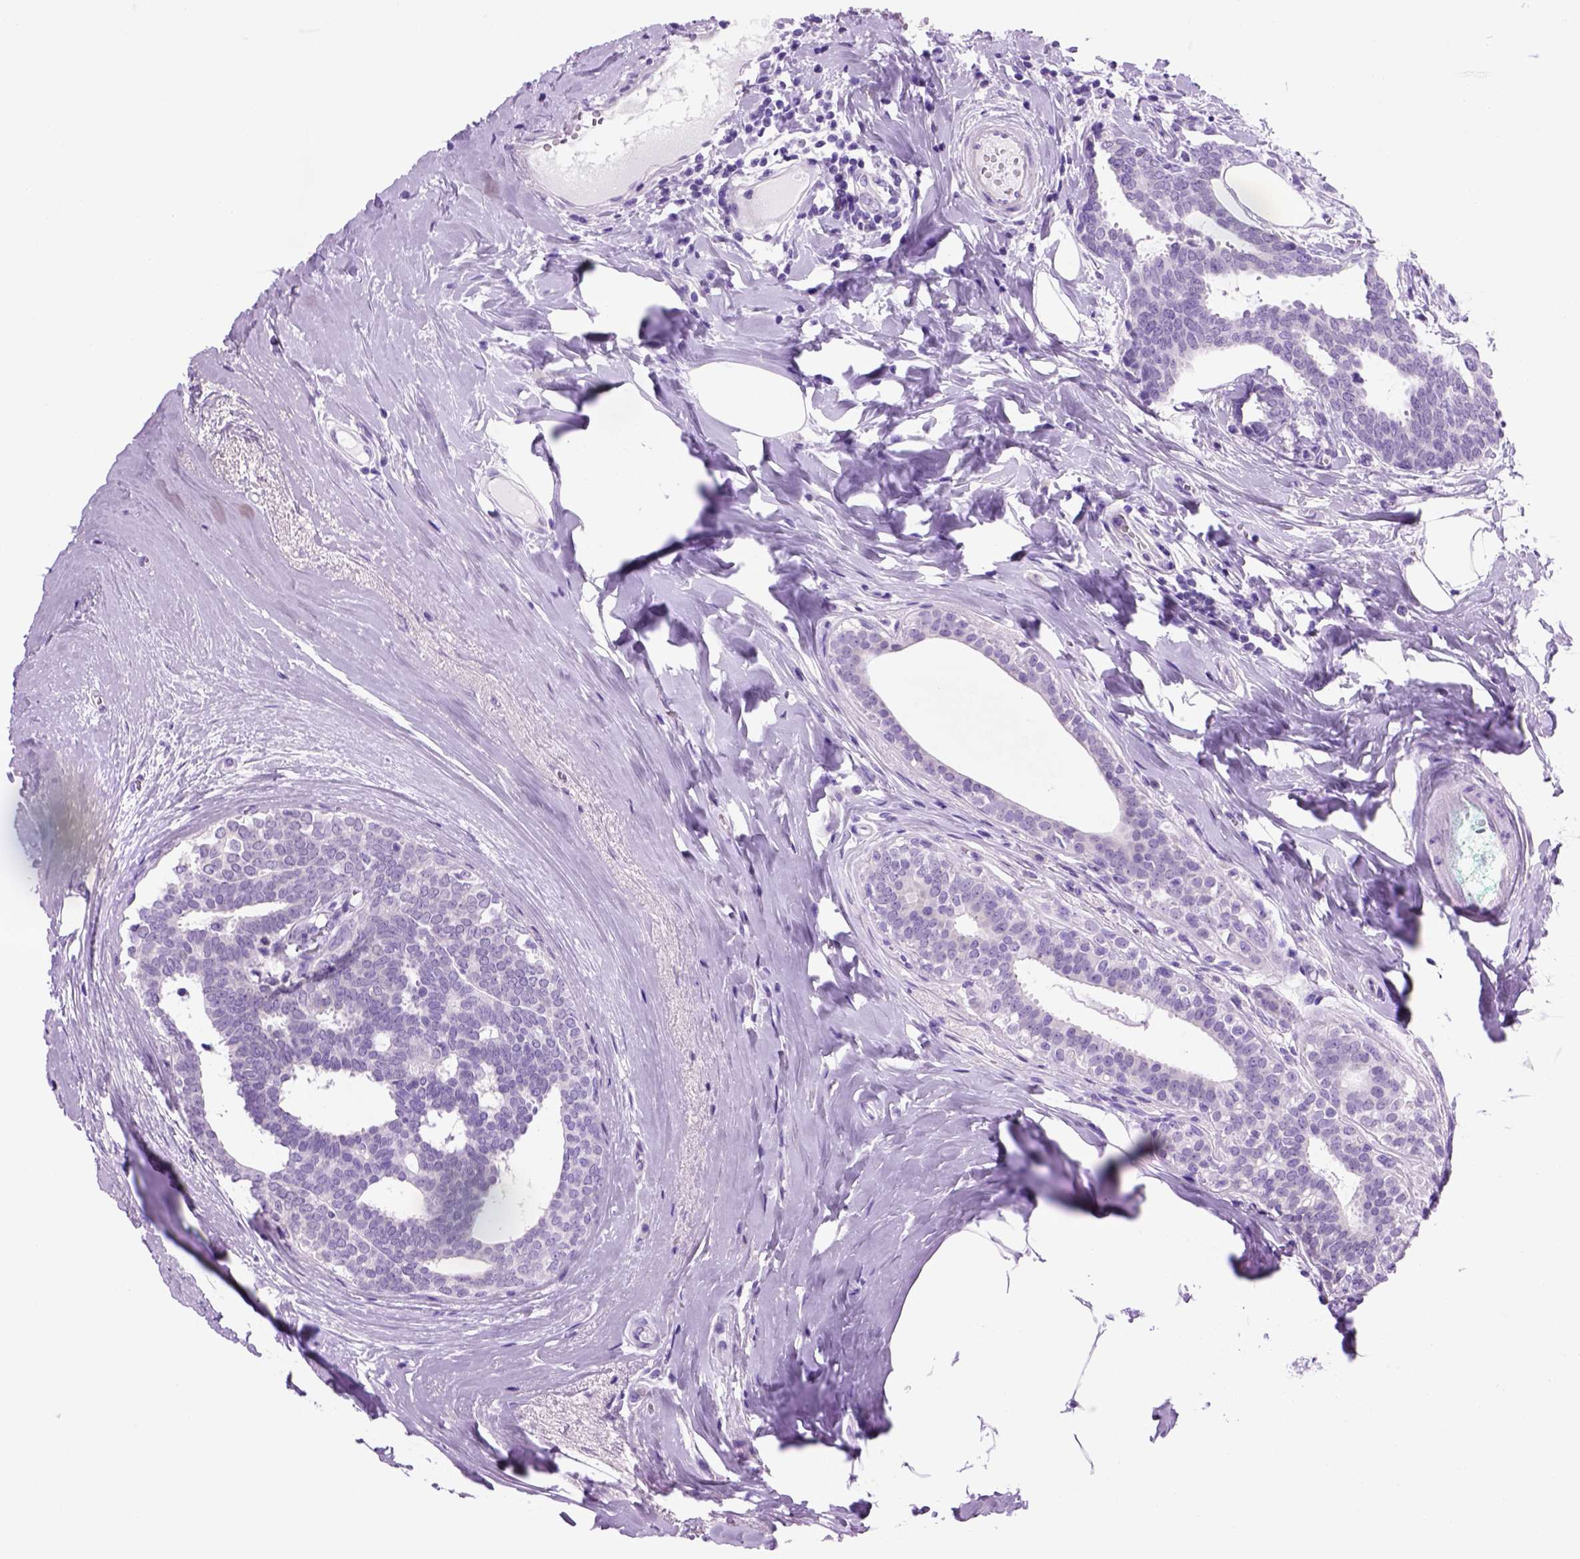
{"staining": {"intensity": "negative", "quantity": "none", "location": "none"}, "tissue": "breast cancer", "cell_type": "Tumor cells", "image_type": "cancer", "snomed": [{"axis": "morphology", "description": "Intraductal carcinoma, in situ"}, {"axis": "morphology", "description": "Duct carcinoma"}, {"axis": "morphology", "description": "Lobular carcinoma, in situ"}, {"axis": "topography", "description": "Breast"}], "caption": "Immunohistochemical staining of invasive ductal carcinoma (breast) demonstrates no significant expression in tumor cells.", "gene": "HHIPL2", "patient": {"sex": "female", "age": 44}}